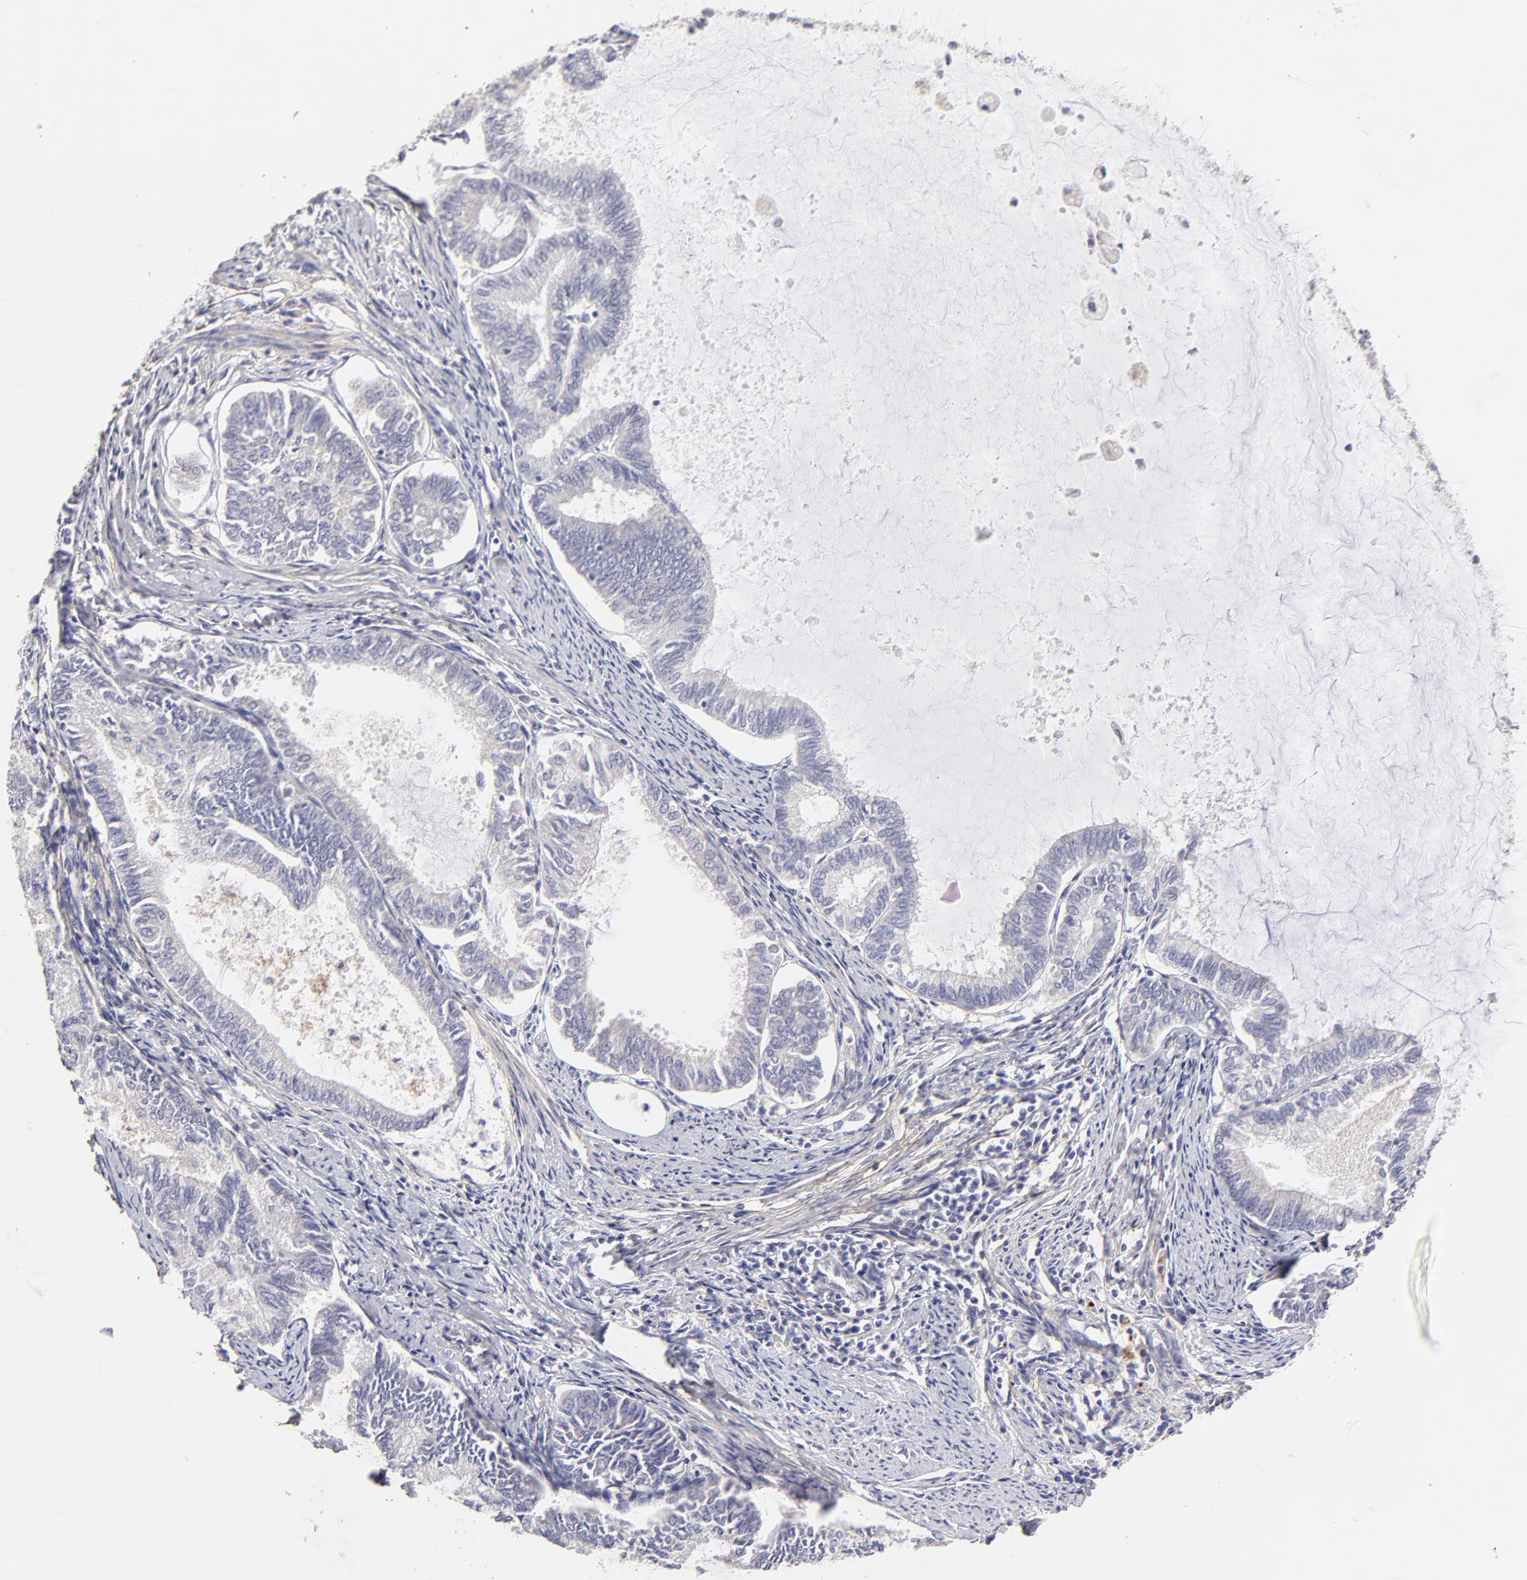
{"staining": {"intensity": "negative", "quantity": "none", "location": "none"}, "tissue": "endometrial cancer", "cell_type": "Tumor cells", "image_type": "cancer", "snomed": [{"axis": "morphology", "description": "Adenocarcinoma, NOS"}, {"axis": "topography", "description": "Endometrium"}], "caption": "IHC of endometrial cancer (adenocarcinoma) displays no positivity in tumor cells.", "gene": "BTG2", "patient": {"sex": "female", "age": 86}}